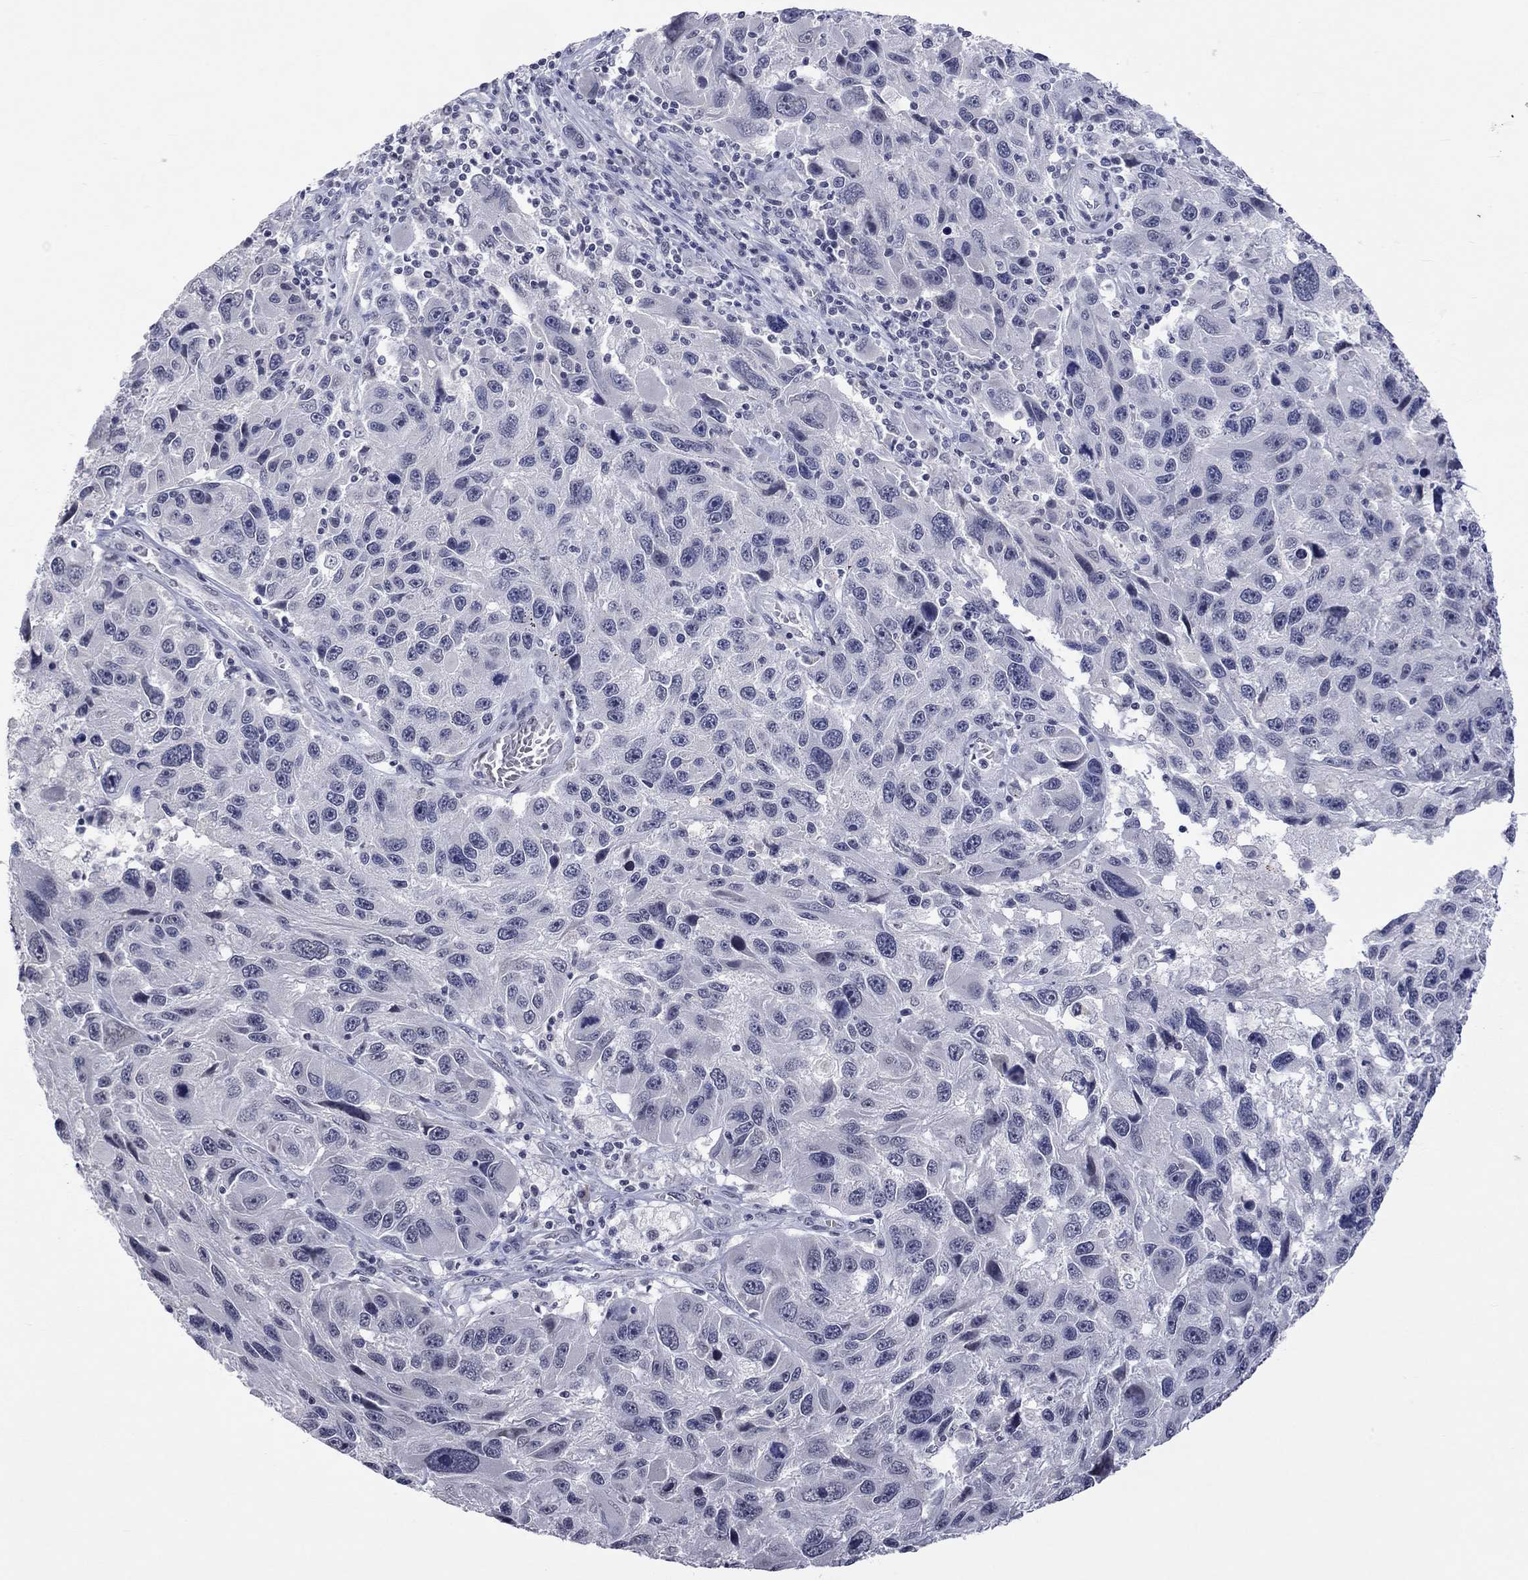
{"staining": {"intensity": "negative", "quantity": "none", "location": "none"}, "tissue": "melanoma", "cell_type": "Tumor cells", "image_type": "cancer", "snomed": [{"axis": "morphology", "description": "Malignant melanoma, NOS"}, {"axis": "topography", "description": "Skin"}], "caption": "Immunohistochemical staining of human melanoma demonstrates no significant staining in tumor cells.", "gene": "TMEM143", "patient": {"sex": "male", "age": 53}}